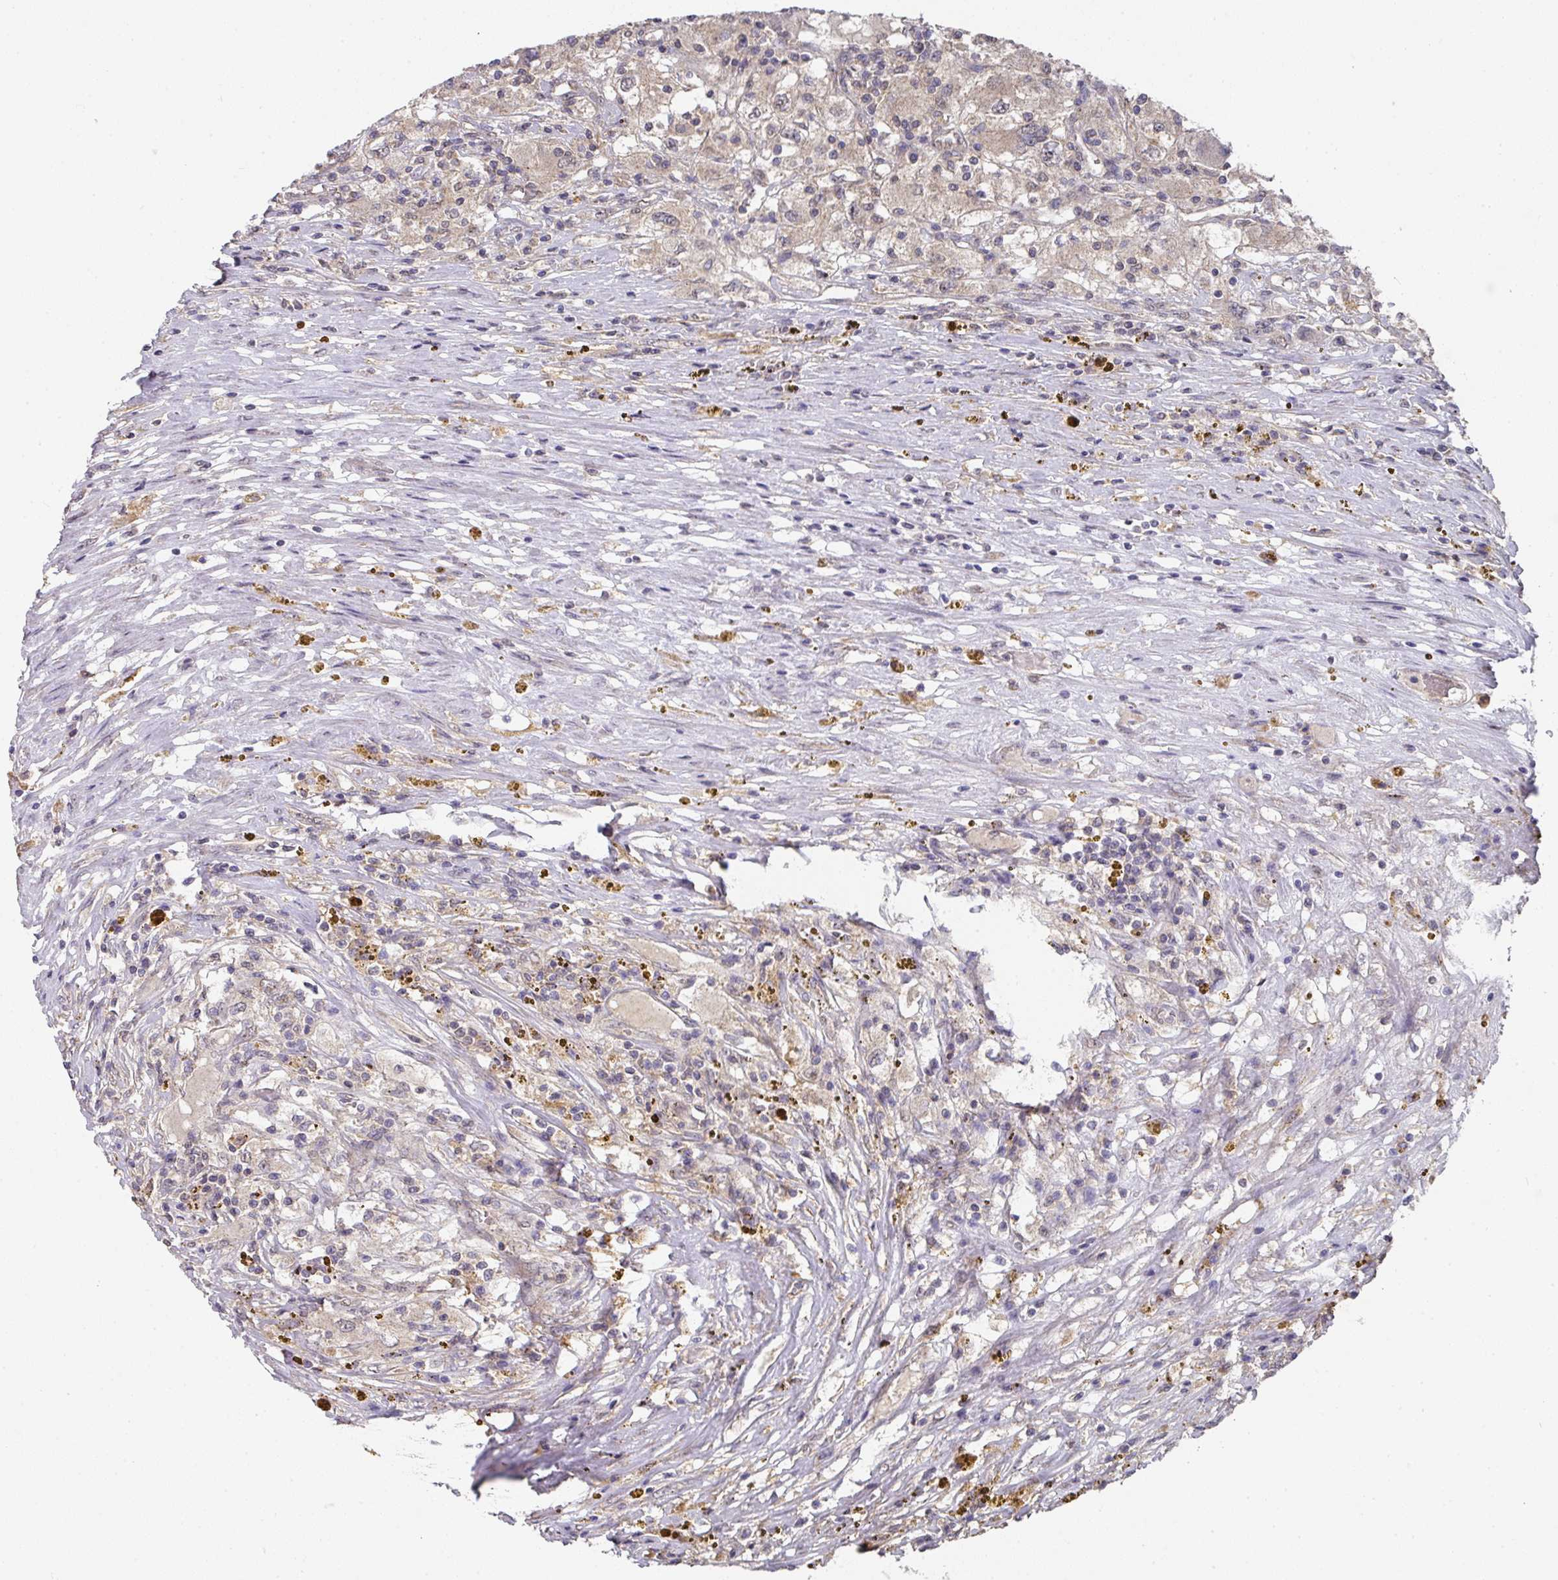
{"staining": {"intensity": "negative", "quantity": "none", "location": "none"}, "tissue": "renal cancer", "cell_type": "Tumor cells", "image_type": "cancer", "snomed": [{"axis": "morphology", "description": "Adenocarcinoma, NOS"}, {"axis": "topography", "description": "Kidney"}], "caption": "Tumor cells are negative for brown protein staining in renal cancer (adenocarcinoma). (DAB immunohistochemistry with hematoxylin counter stain).", "gene": "EXTL3", "patient": {"sex": "female", "age": 67}}